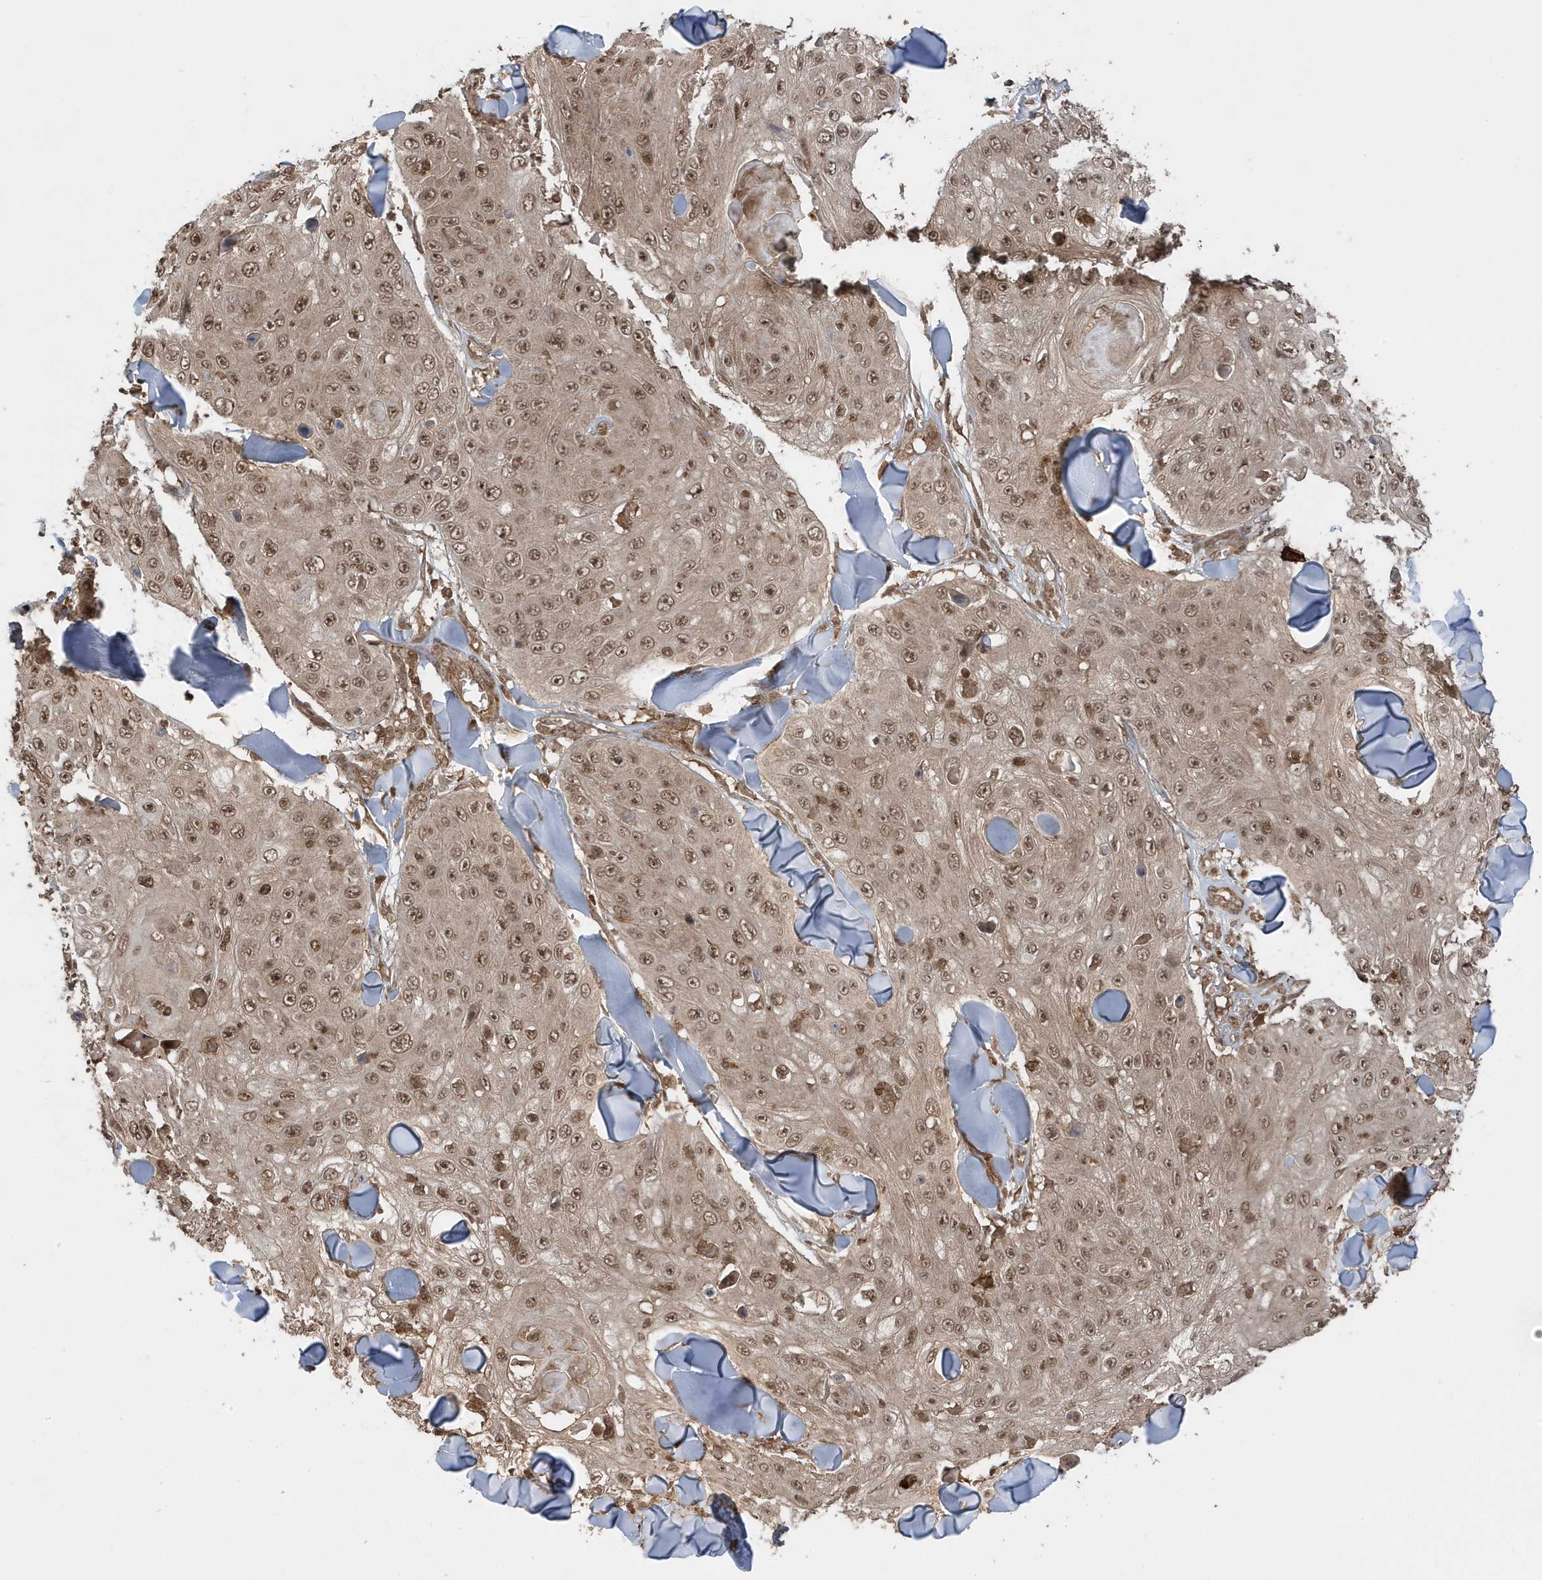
{"staining": {"intensity": "moderate", "quantity": ">75%", "location": "nuclear"}, "tissue": "skin cancer", "cell_type": "Tumor cells", "image_type": "cancer", "snomed": [{"axis": "morphology", "description": "Squamous cell carcinoma, NOS"}, {"axis": "topography", "description": "Skin"}], "caption": "A high-resolution image shows immunohistochemistry (IHC) staining of skin squamous cell carcinoma, which demonstrates moderate nuclear positivity in approximately >75% of tumor cells.", "gene": "ASAP1", "patient": {"sex": "male", "age": 86}}